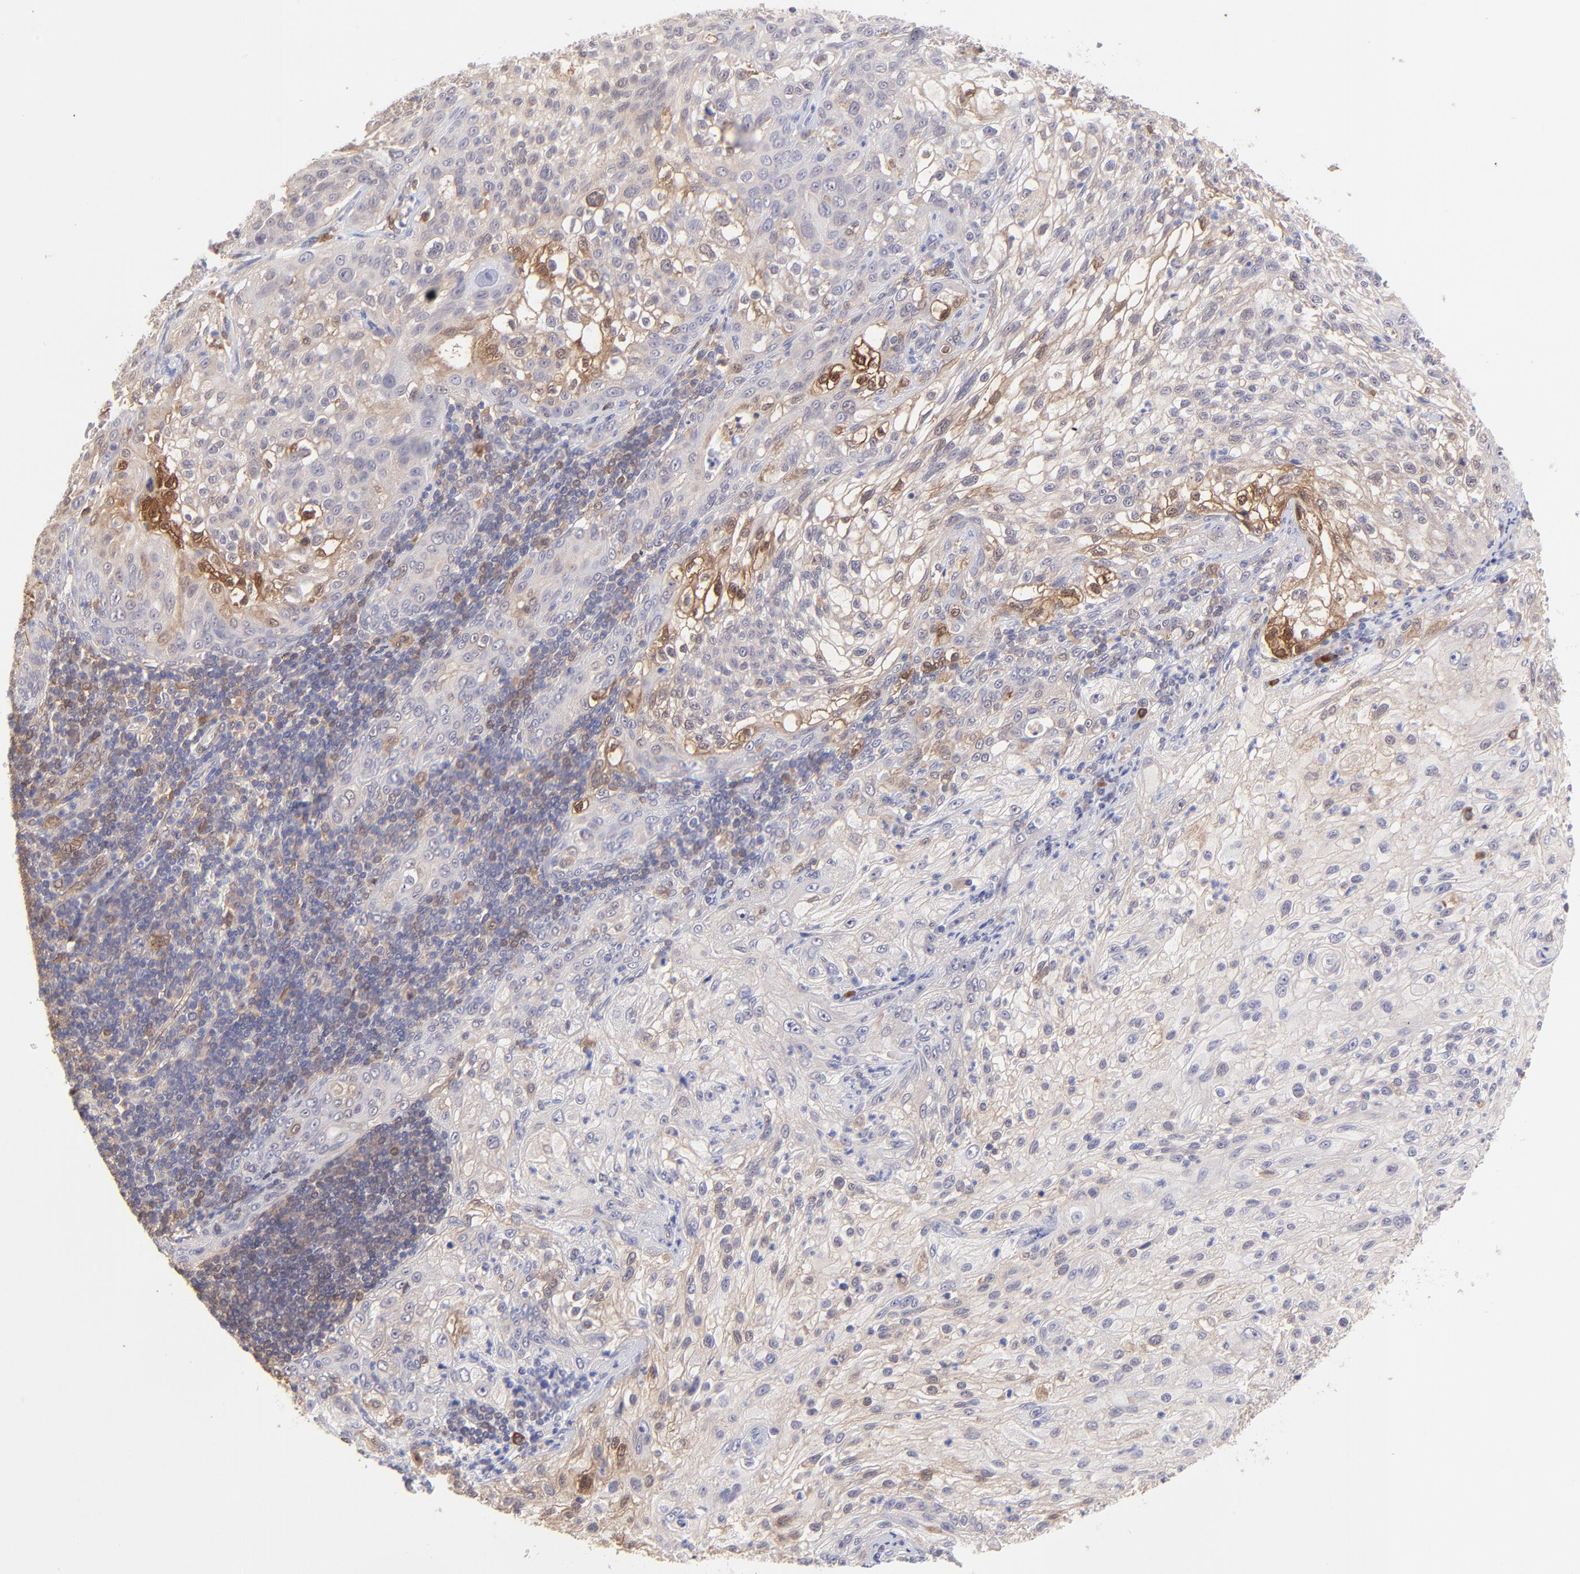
{"staining": {"intensity": "weak", "quantity": ">75%", "location": "cytoplasmic/membranous"}, "tissue": "lung cancer", "cell_type": "Tumor cells", "image_type": "cancer", "snomed": [{"axis": "morphology", "description": "Inflammation, NOS"}, {"axis": "morphology", "description": "Squamous cell carcinoma, NOS"}, {"axis": "topography", "description": "Lymph node"}, {"axis": "topography", "description": "Soft tissue"}, {"axis": "topography", "description": "Lung"}], "caption": "This histopathology image shows IHC staining of lung cancer, with low weak cytoplasmic/membranous staining in approximately >75% of tumor cells.", "gene": "HYAL1", "patient": {"sex": "male", "age": 66}}